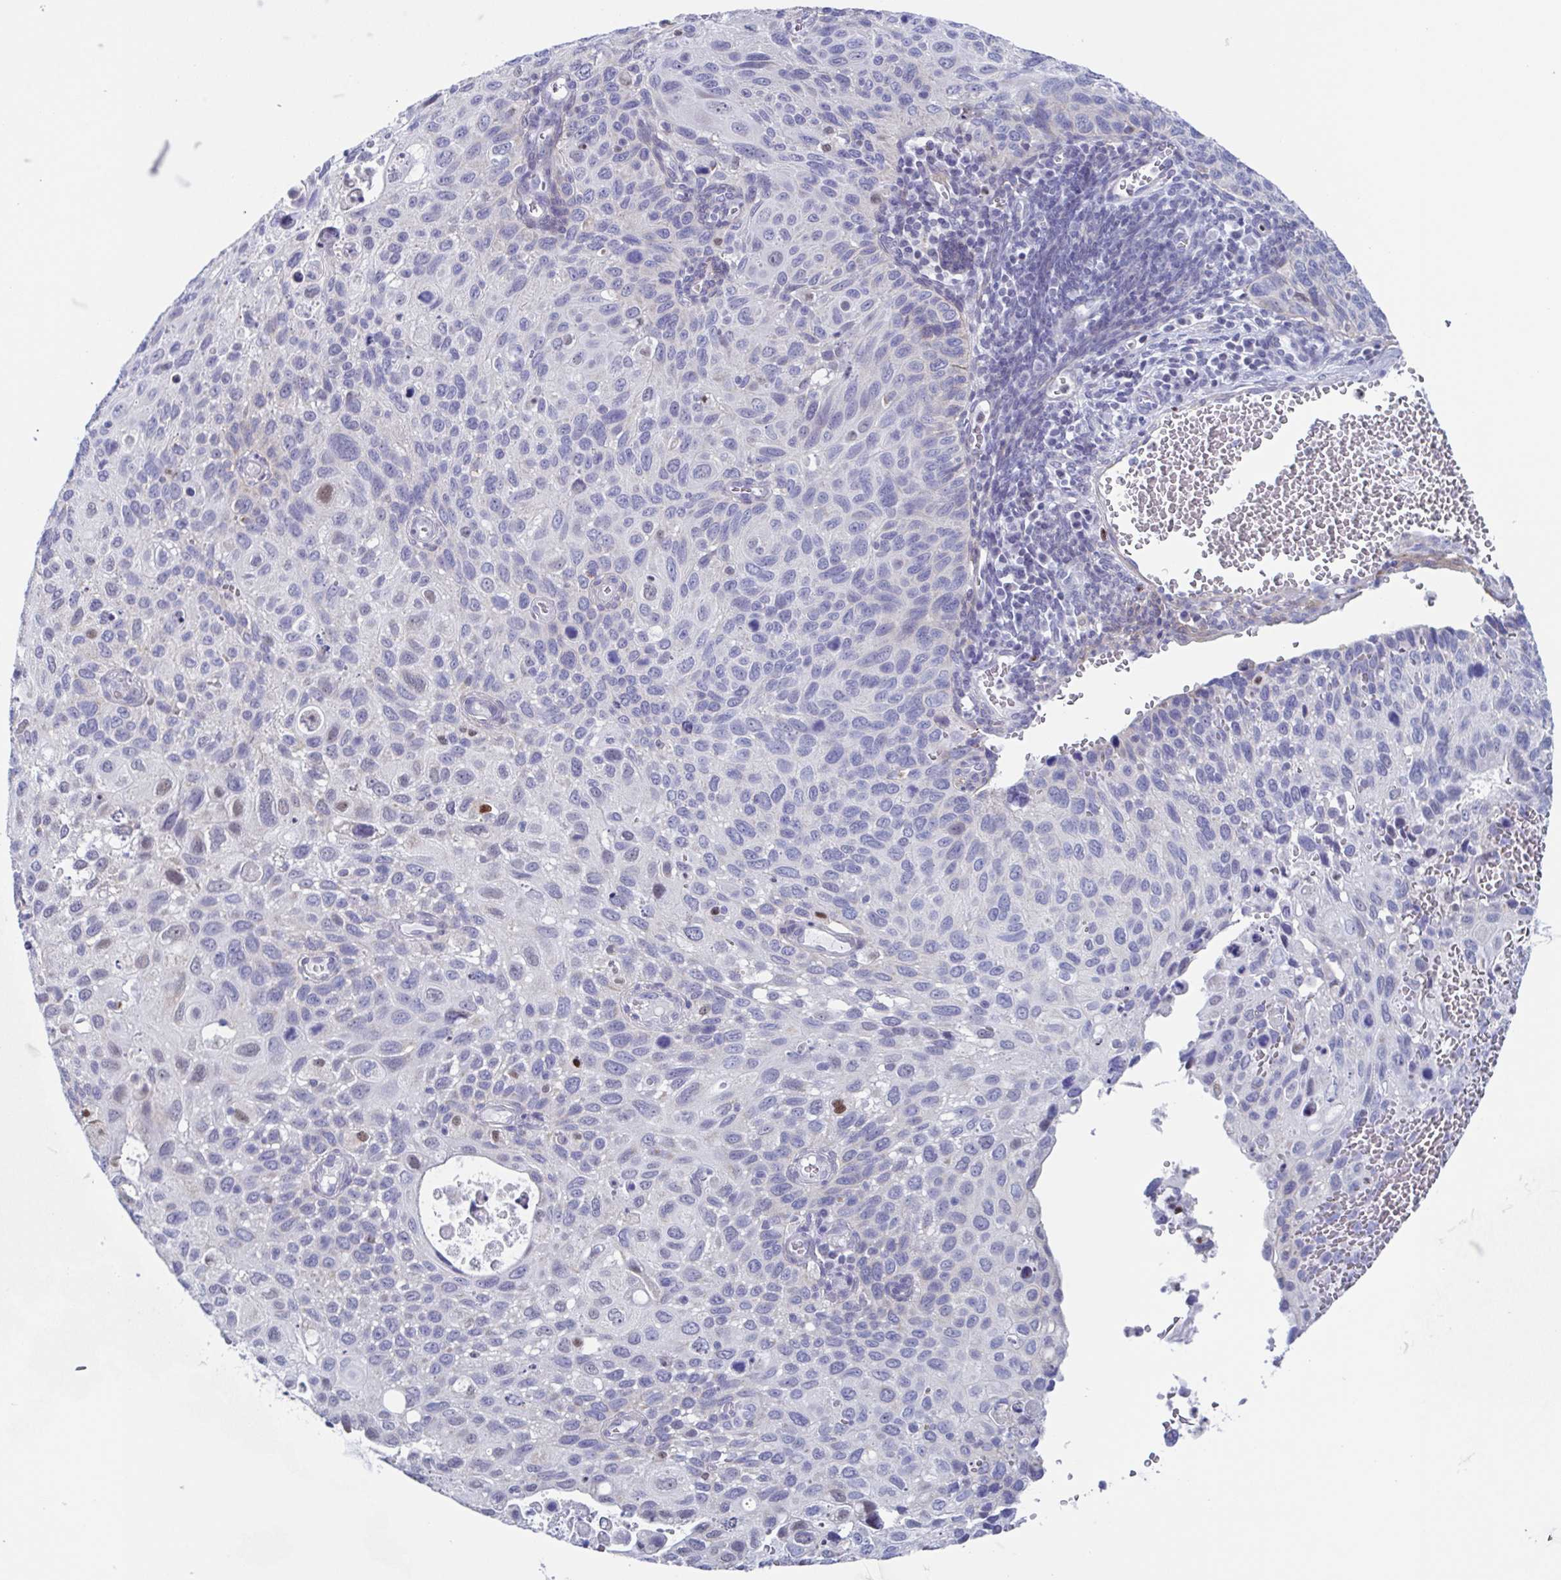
{"staining": {"intensity": "negative", "quantity": "none", "location": "none"}, "tissue": "cervical cancer", "cell_type": "Tumor cells", "image_type": "cancer", "snomed": [{"axis": "morphology", "description": "Squamous cell carcinoma, NOS"}, {"axis": "topography", "description": "Cervix"}], "caption": "A histopathology image of human cervical cancer is negative for staining in tumor cells.", "gene": "PBOV1", "patient": {"sex": "female", "age": 70}}